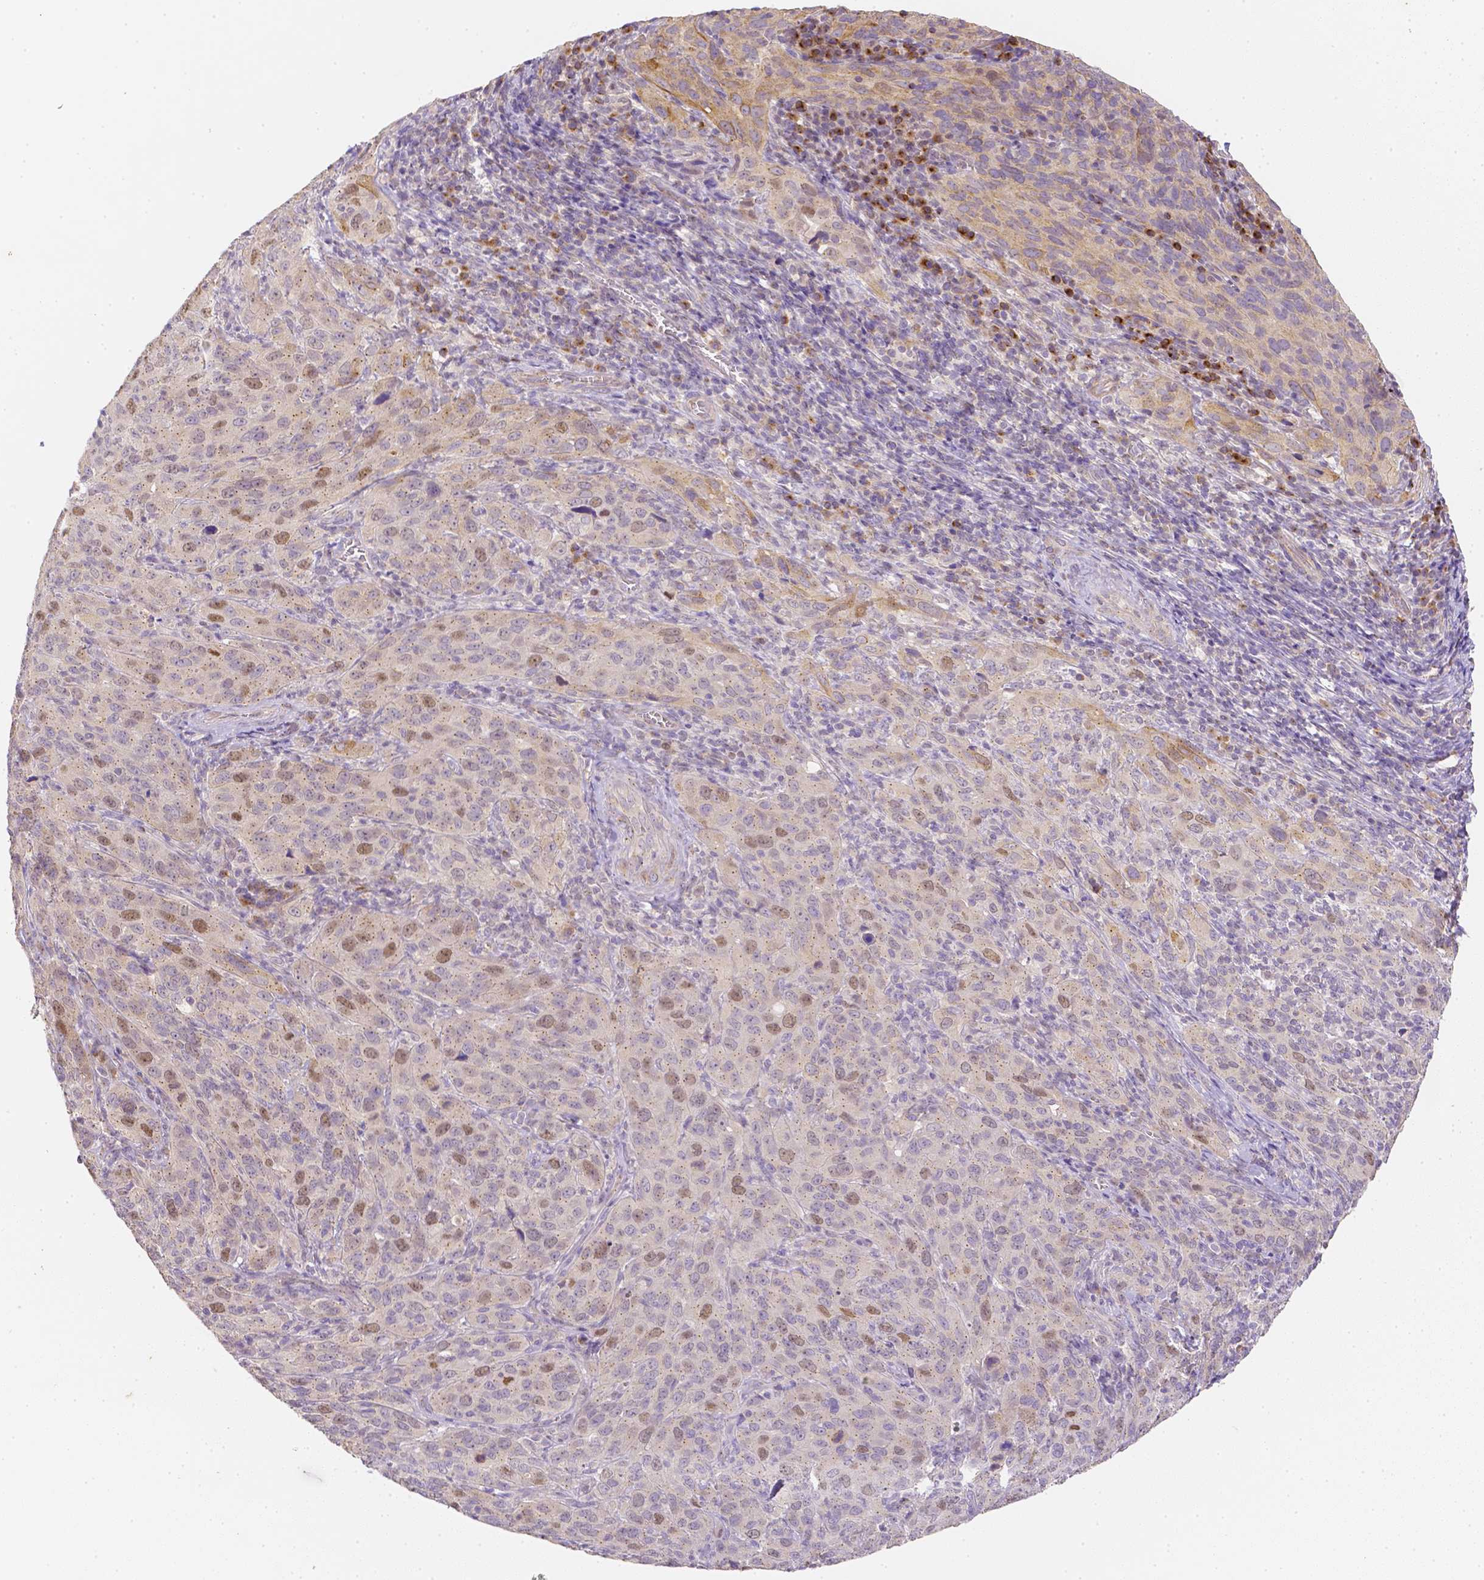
{"staining": {"intensity": "weak", "quantity": "<25%", "location": "nuclear"}, "tissue": "cervical cancer", "cell_type": "Tumor cells", "image_type": "cancer", "snomed": [{"axis": "morphology", "description": "Normal tissue, NOS"}, {"axis": "morphology", "description": "Squamous cell carcinoma, NOS"}, {"axis": "topography", "description": "Cervix"}], "caption": "Histopathology image shows no protein positivity in tumor cells of cervical squamous cell carcinoma tissue.", "gene": "C10orf67", "patient": {"sex": "female", "age": 51}}